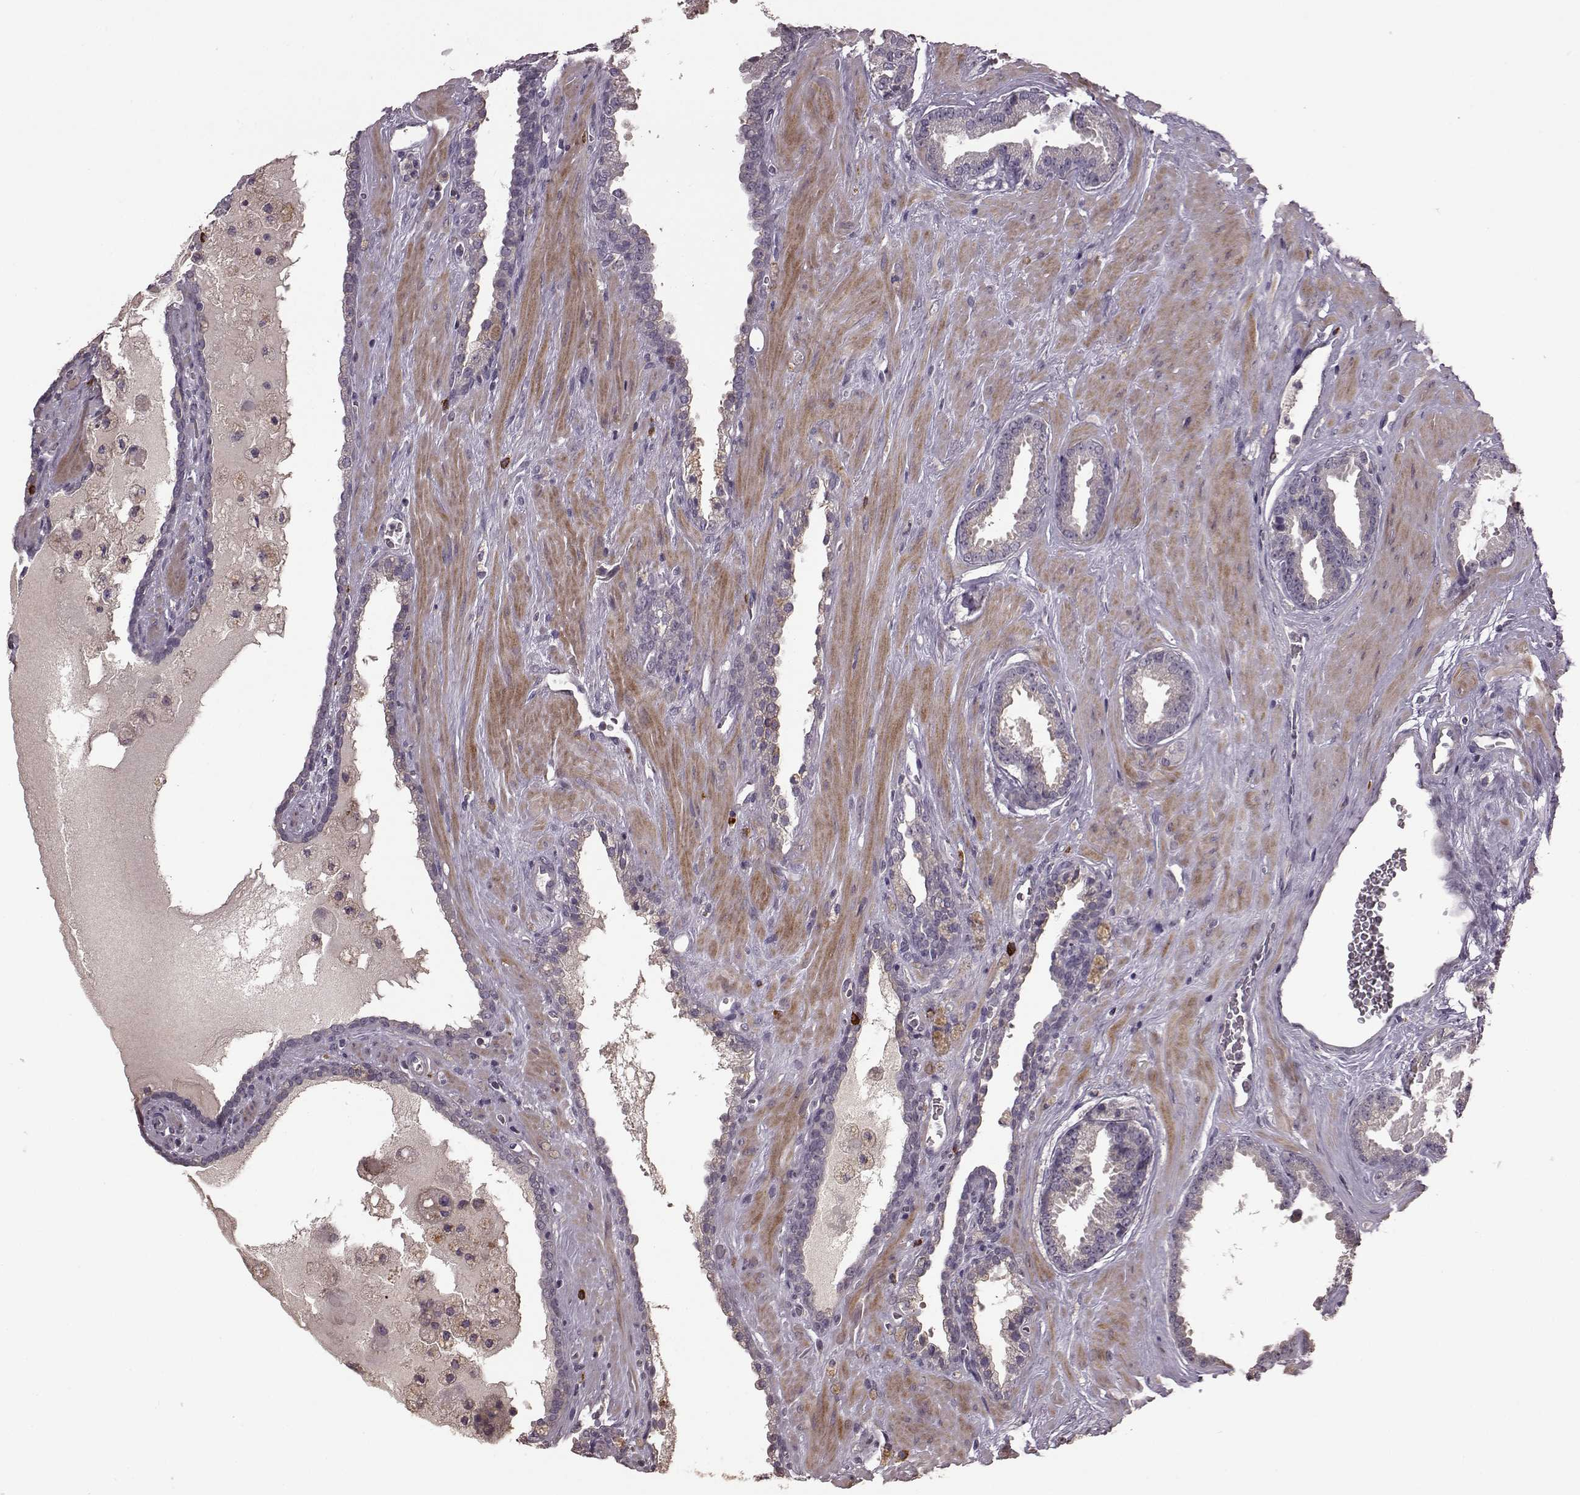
{"staining": {"intensity": "negative", "quantity": "none", "location": "none"}, "tissue": "prostate cancer", "cell_type": "Tumor cells", "image_type": "cancer", "snomed": [{"axis": "morphology", "description": "Adenocarcinoma, Low grade"}, {"axis": "topography", "description": "Prostate"}], "caption": "DAB (3,3'-diaminobenzidine) immunohistochemical staining of prostate cancer demonstrates no significant expression in tumor cells. (DAB immunohistochemistry visualized using brightfield microscopy, high magnification).", "gene": "SLC52A3", "patient": {"sex": "male", "age": 62}}